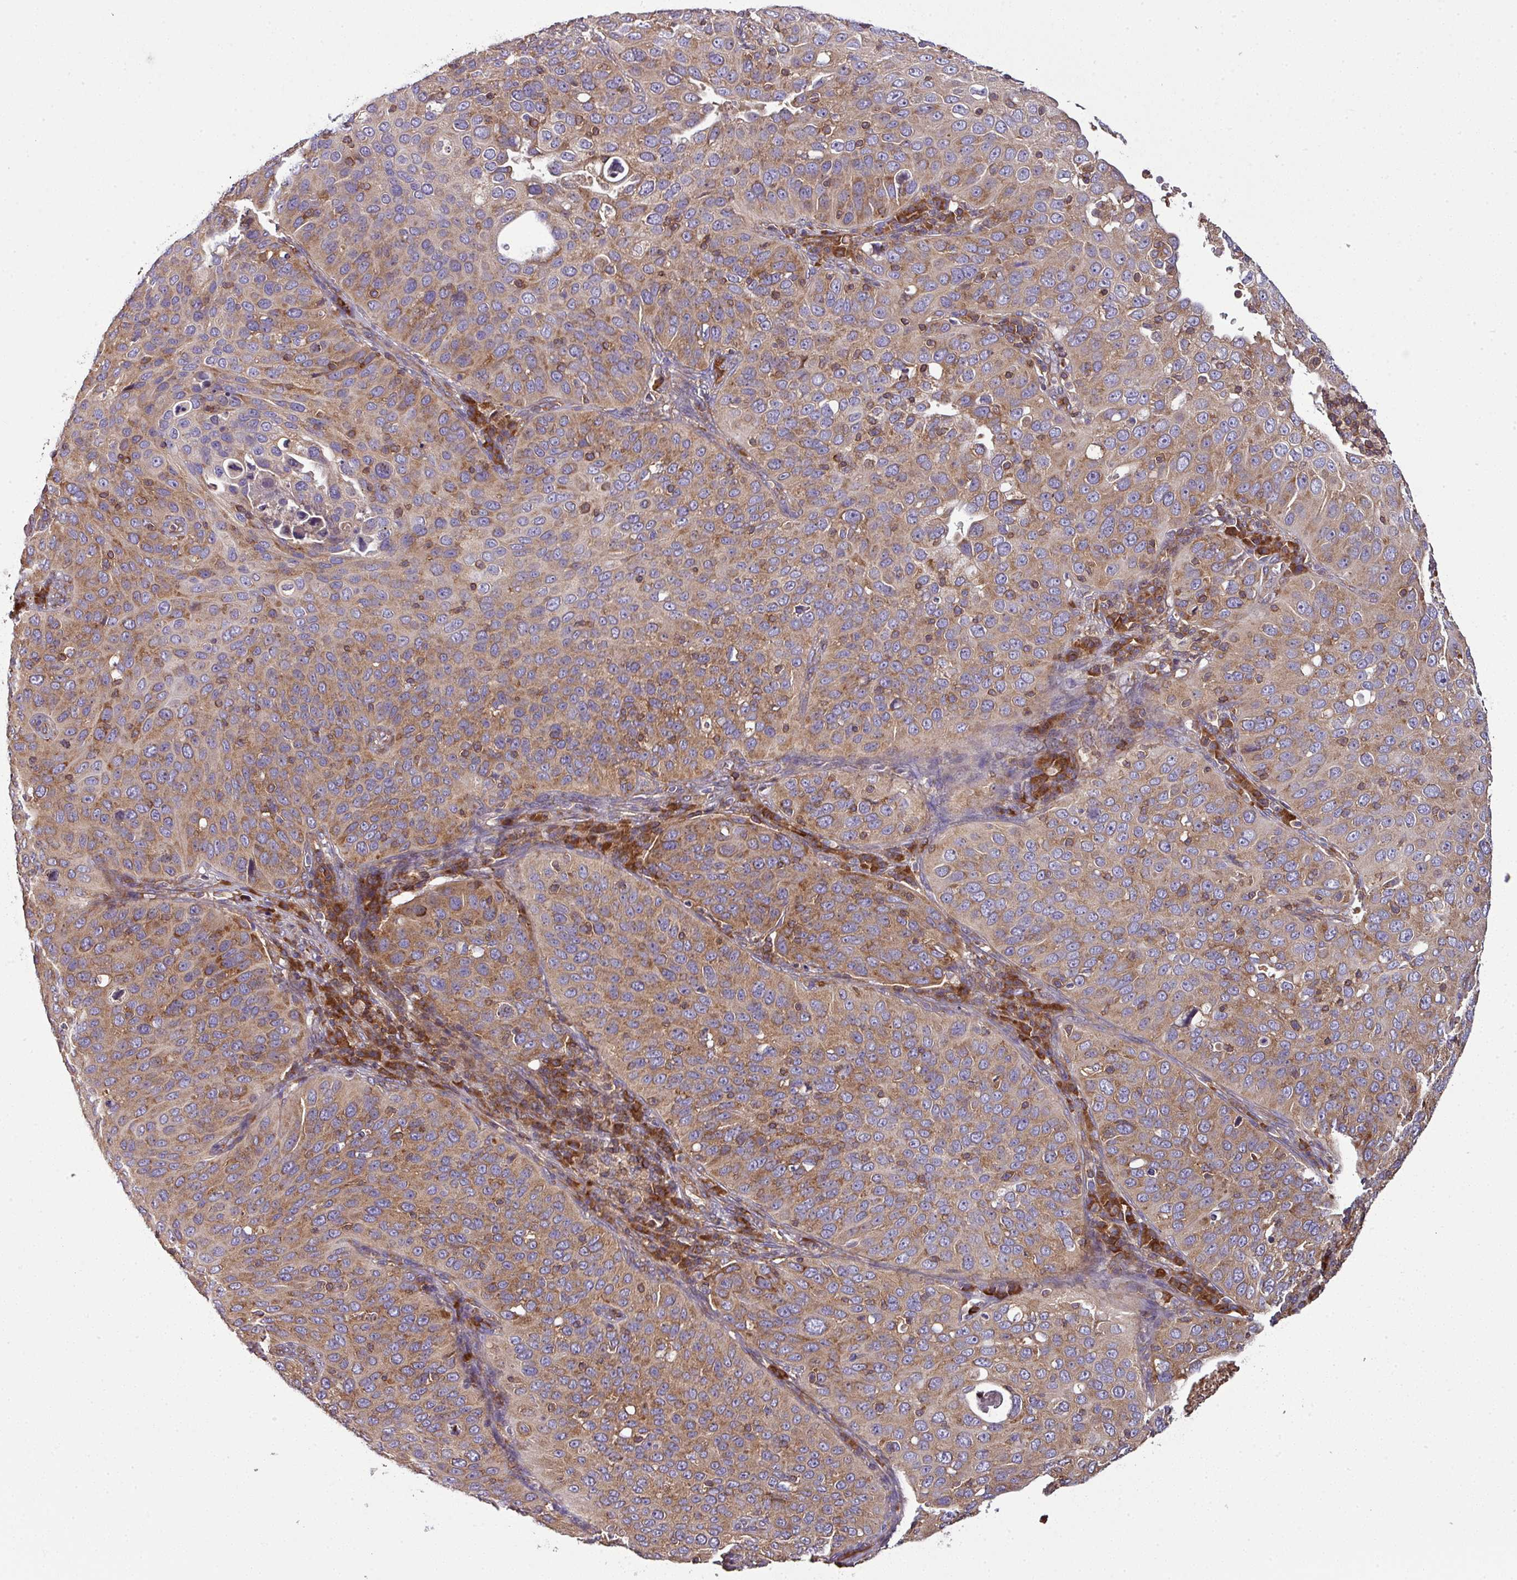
{"staining": {"intensity": "moderate", "quantity": ">75%", "location": "cytoplasmic/membranous"}, "tissue": "cervical cancer", "cell_type": "Tumor cells", "image_type": "cancer", "snomed": [{"axis": "morphology", "description": "Squamous cell carcinoma, NOS"}, {"axis": "topography", "description": "Cervix"}], "caption": "An image of cervical squamous cell carcinoma stained for a protein shows moderate cytoplasmic/membranous brown staining in tumor cells.", "gene": "LRRC74B", "patient": {"sex": "female", "age": 36}}